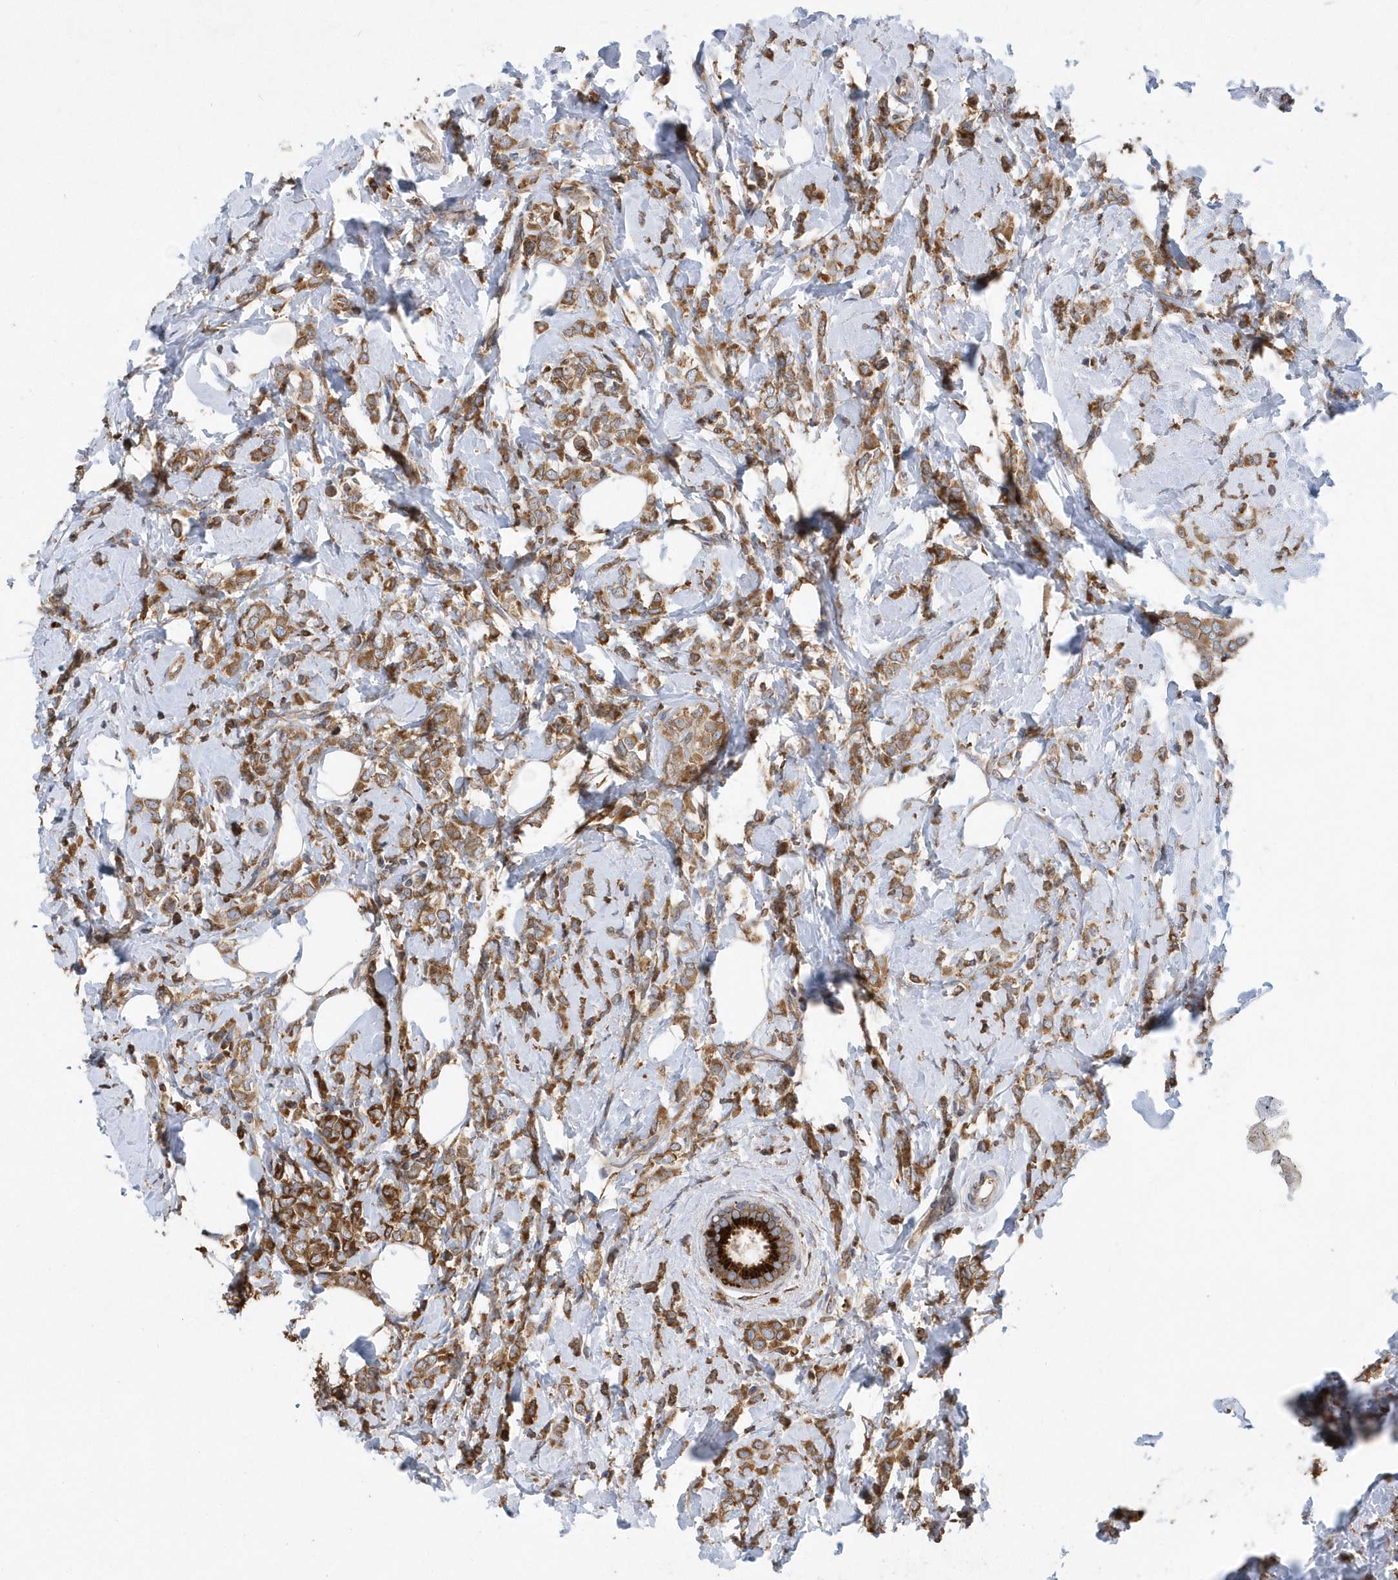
{"staining": {"intensity": "moderate", "quantity": ">75%", "location": "cytoplasmic/membranous"}, "tissue": "breast cancer", "cell_type": "Tumor cells", "image_type": "cancer", "snomed": [{"axis": "morphology", "description": "Lobular carcinoma"}, {"axis": "topography", "description": "Breast"}], "caption": "Protein staining of breast cancer tissue displays moderate cytoplasmic/membranous positivity in approximately >75% of tumor cells. (brown staining indicates protein expression, while blue staining denotes nuclei).", "gene": "VAMP7", "patient": {"sex": "female", "age": 47}}